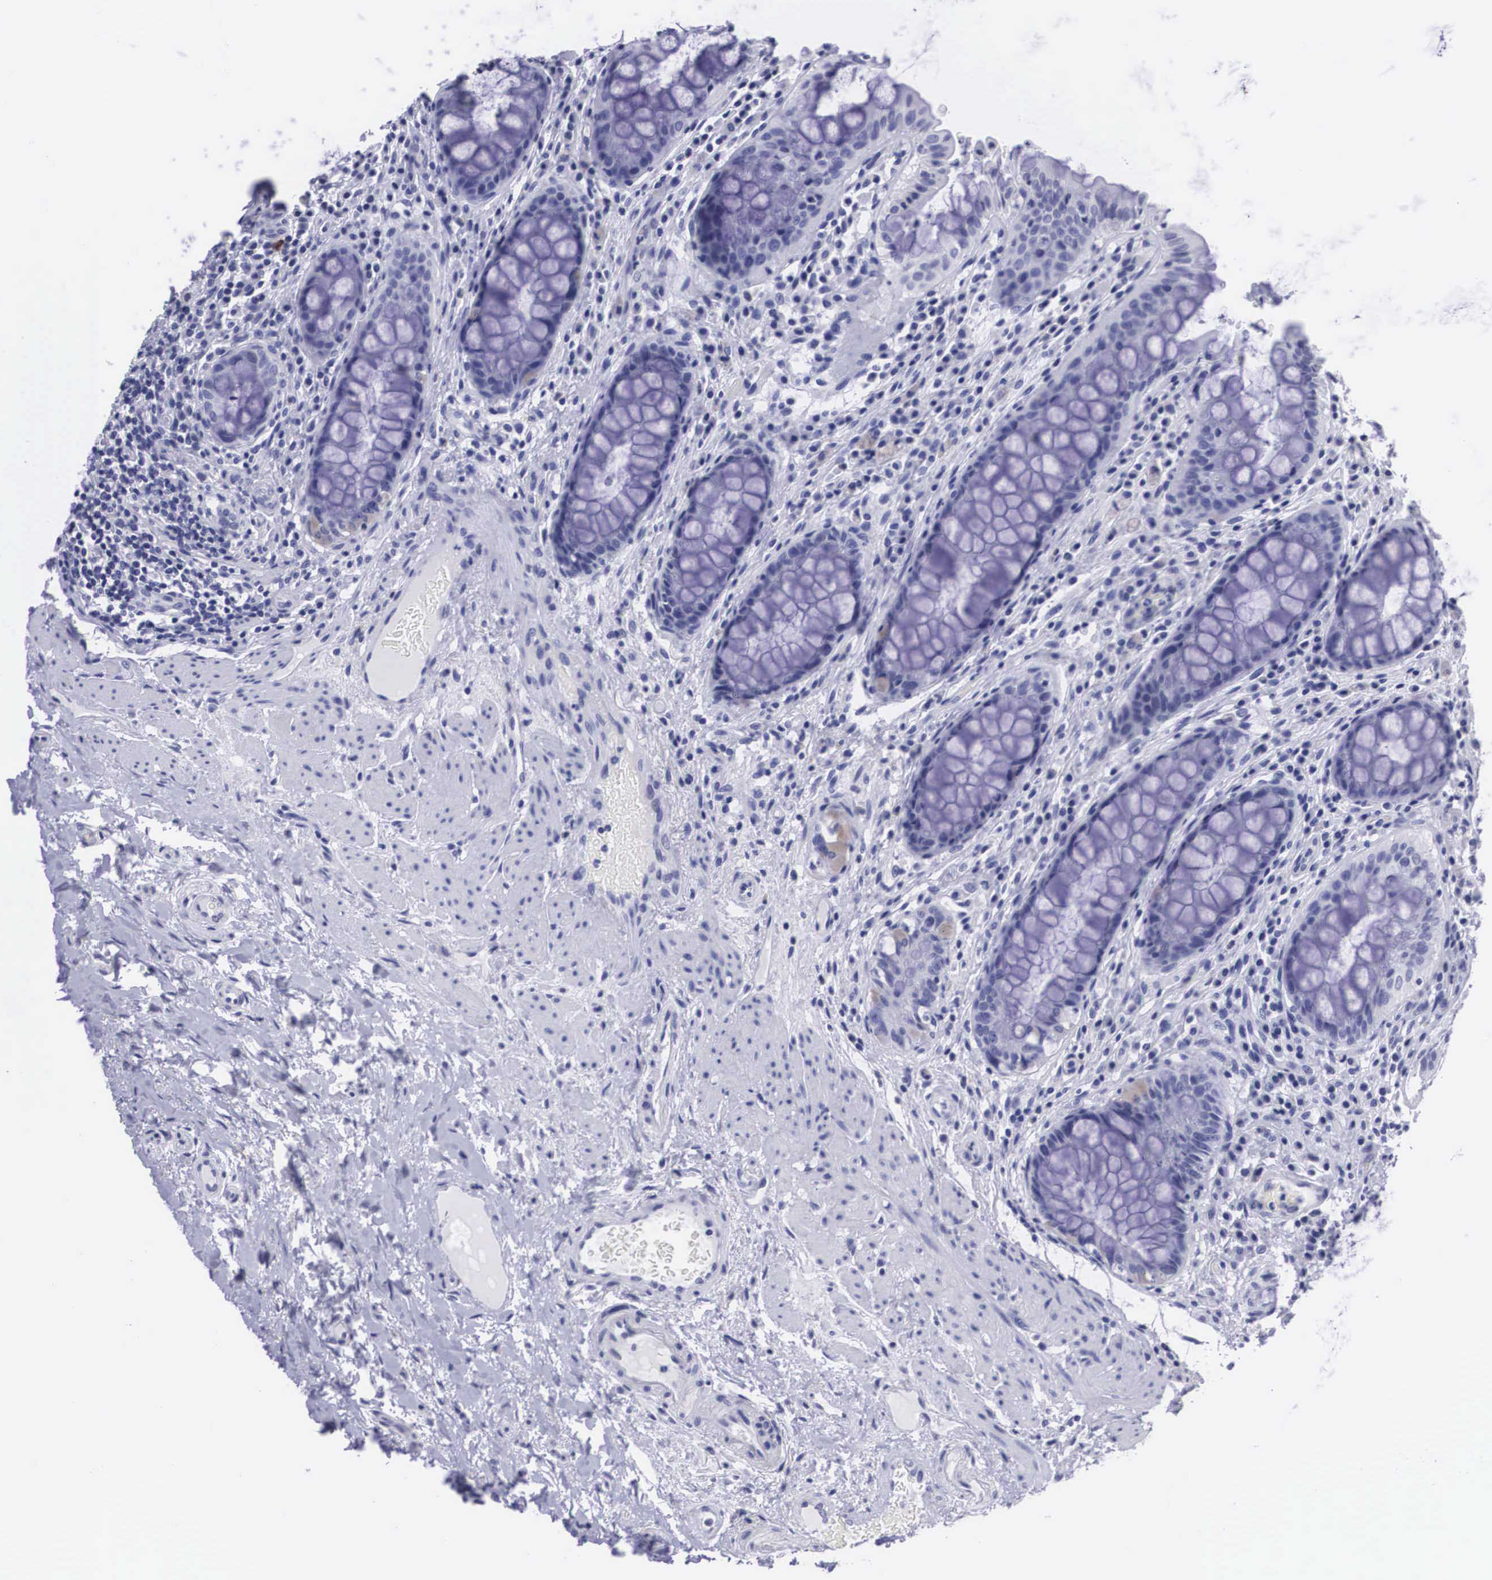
{"staining": {"intensity": "weak", "quantity": "<25%", "location": "cytoplasmic/membranous"}, "tissue": "rectum", "cell_type": "Glandular cells", "image_type": "normal", "snomed": [{"axis": "morphology", "description": "Normal tissue, NOS"}, {"axis": "topography", "description": "Rectum"}], "caption": "Photomicrograph shows no significant protein positivity in glandular cells of unremarkable rectum. (DAB immunohistochemistry (IHC) visualized using brightfield microscopy, high magnification).", "gene": "C22orf31", "patient": {"sex": "female", "age": 75}}